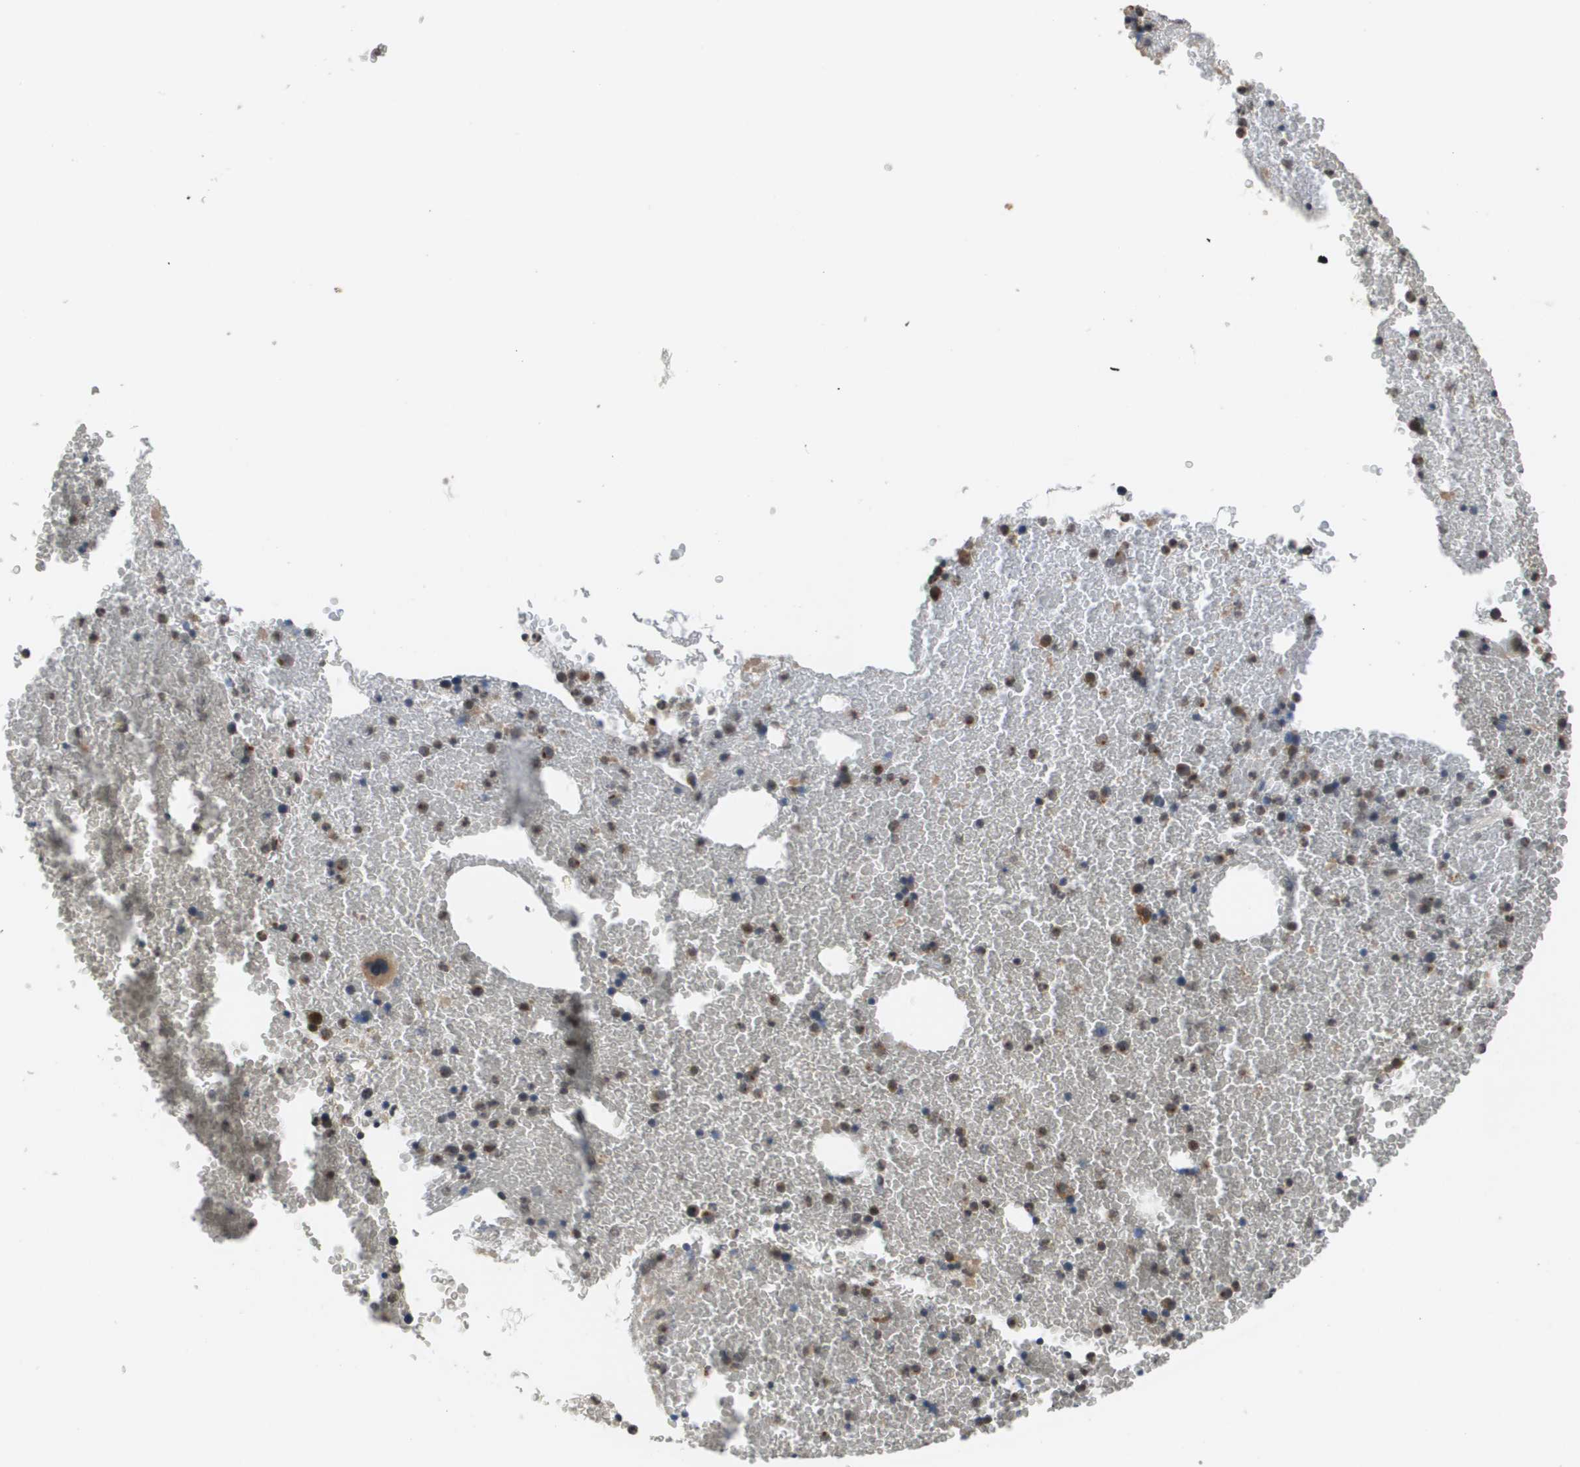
{"staining": {"intensity": "moderate", "quantity": ">75%", "location": "cytoplasmic/membranous,nuclear"}, "tissue": "bone marrow", "cell_type": "Hematopoietic cells", "image_type": "normal", "snomed": [{"axis": "morphology", "description": "Normal tissue, NOS"}, {"axis": "morphology", "description": "Inflammation, NOS"}, {"axis": "topography", "description": "Bone marrow"}], "caption": "Moderate cytoplasmic/membranous,nuclear protein expression is identified in approximately >75% of hematopoietic cells in bone marrow. (Brightfield microscopy of DAB IHC at high magnification).", "gene": "PCK1", "patient": {"sex": "male", "age": 47}}